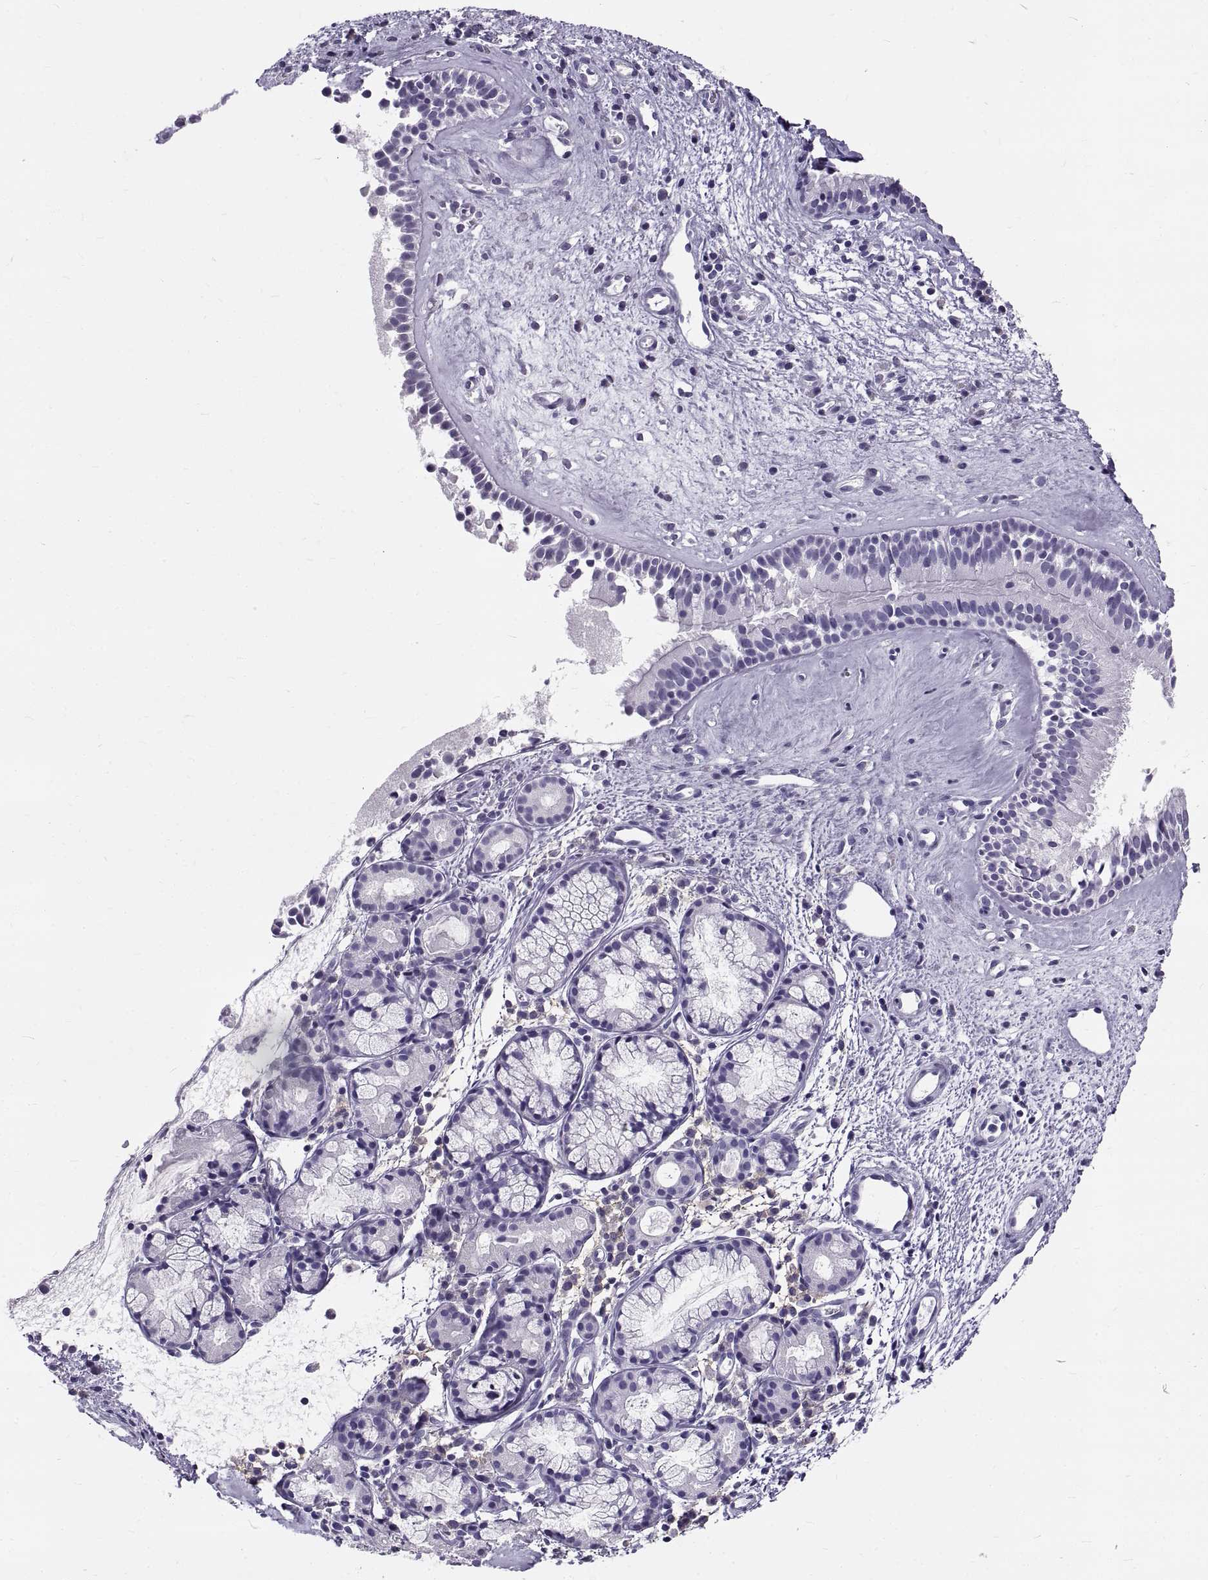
{"staining": {"intensity": "negative", "quantity": "none", "location": "none"}, "tissue": "nasopharynx", "cell_type": "Respiratory epithelial cells", "image_type": "normal", "snomed": [{"axis": "morphology", "description": "Normal tissue, NOS"}, {"axis": "topography", "description": "Nasopharynx"}], "caption": "This is a histopathology image of immunohistochemistry staining of unremarkable nasopharynx, which shows no staining in respiratory epithelial cells.", "gene": "GNG12", "patient": {"sex": "male", "age": 29}}